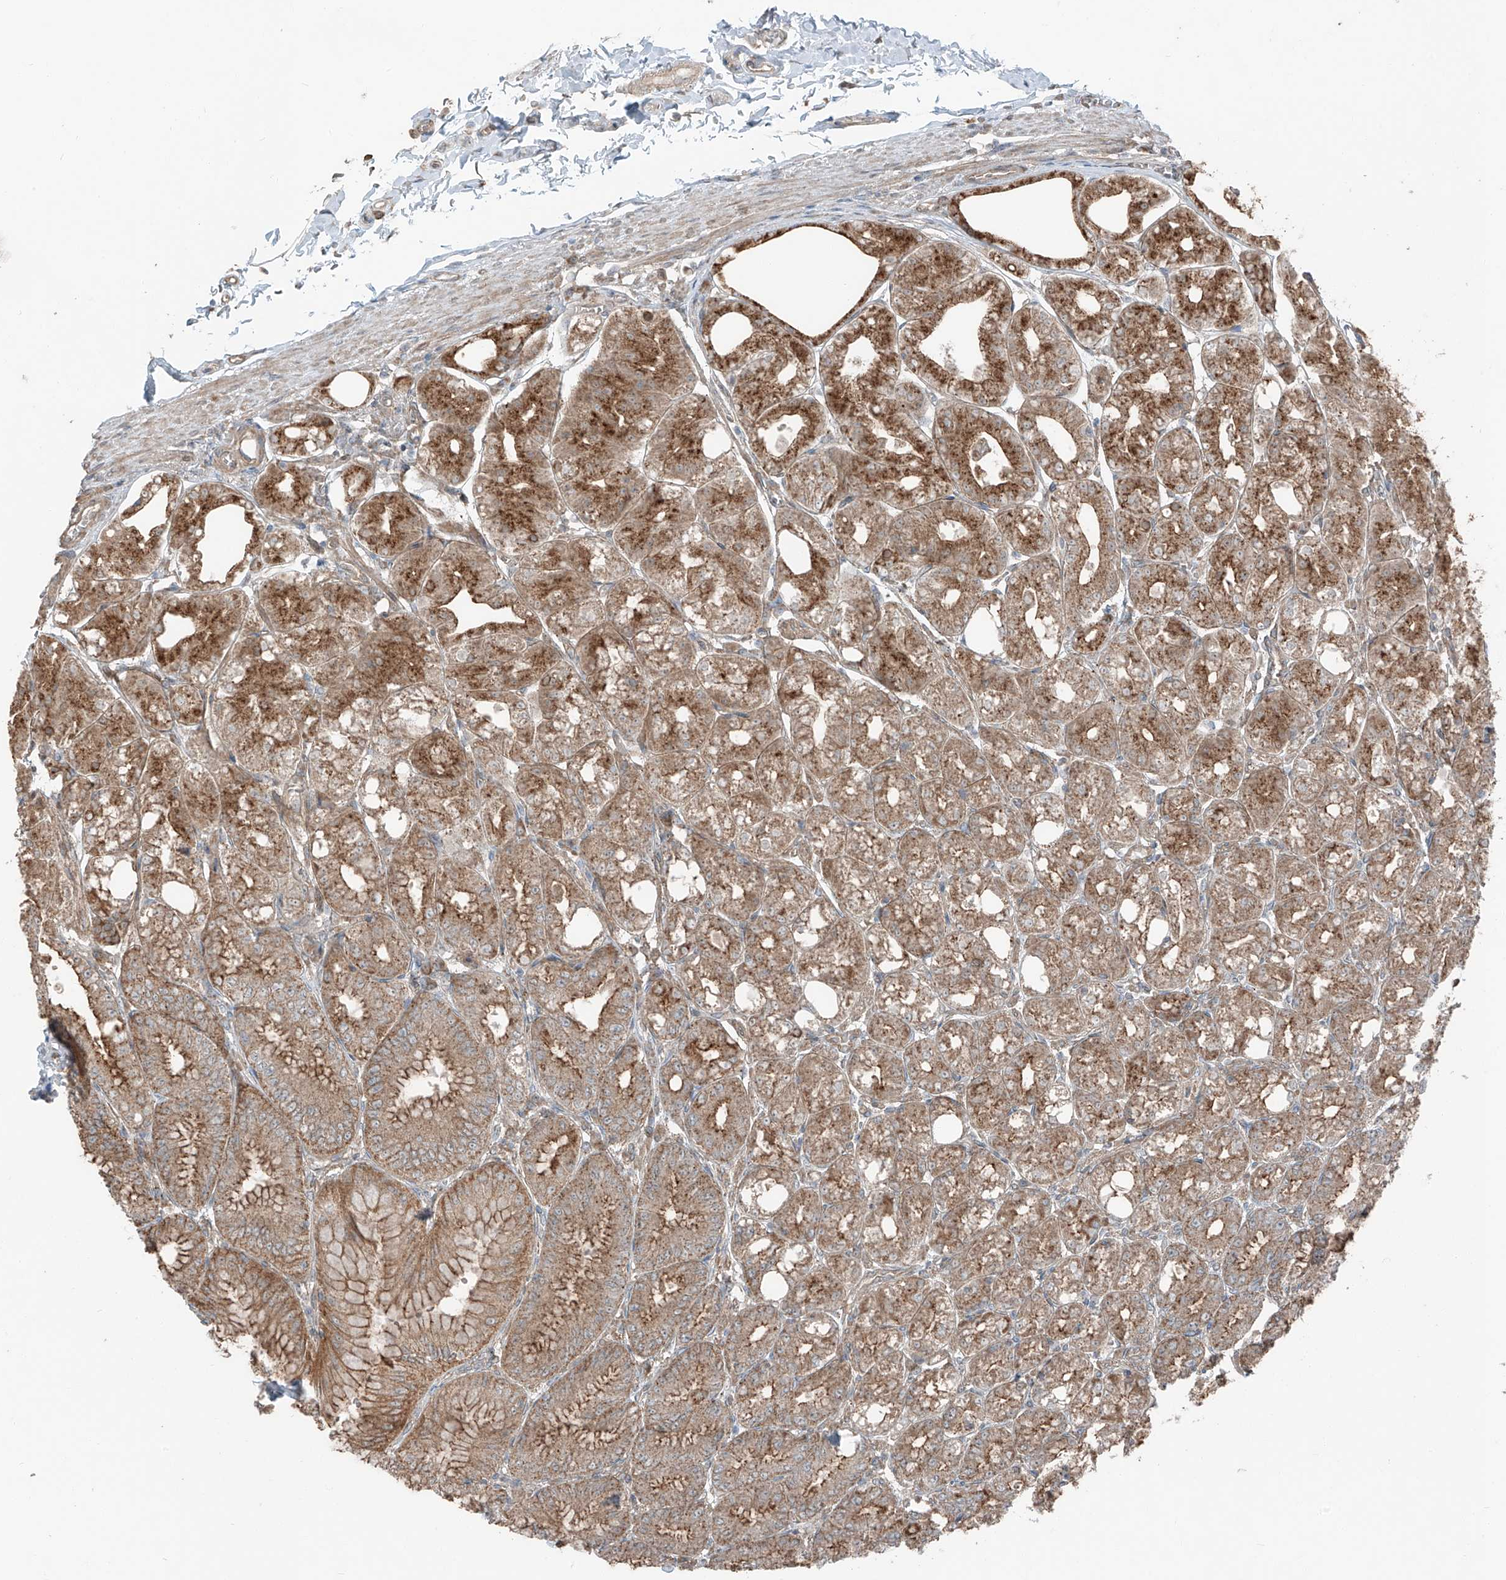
{"staining": {"intensity": "moderate", "quantity": ">75%", "location": "cytoplasmic/membranous"}, "tissue": "stomach", "cell_type": "Glandular cells", "image_type": "normal", "snomed": [{"axis": "morphology", "description": "Normal tissue, NOS"}, {"axis": "topography", "description": "Stomach, lower"}], "caption": "Immunohistochemical staining of benign stomach displays >75% levels of moderate cytoplasmic/membranous protein expression in approximately >75% of glandular cells.", "gene": "CEP162", "patient": {"sex": "male", "age": 71}}